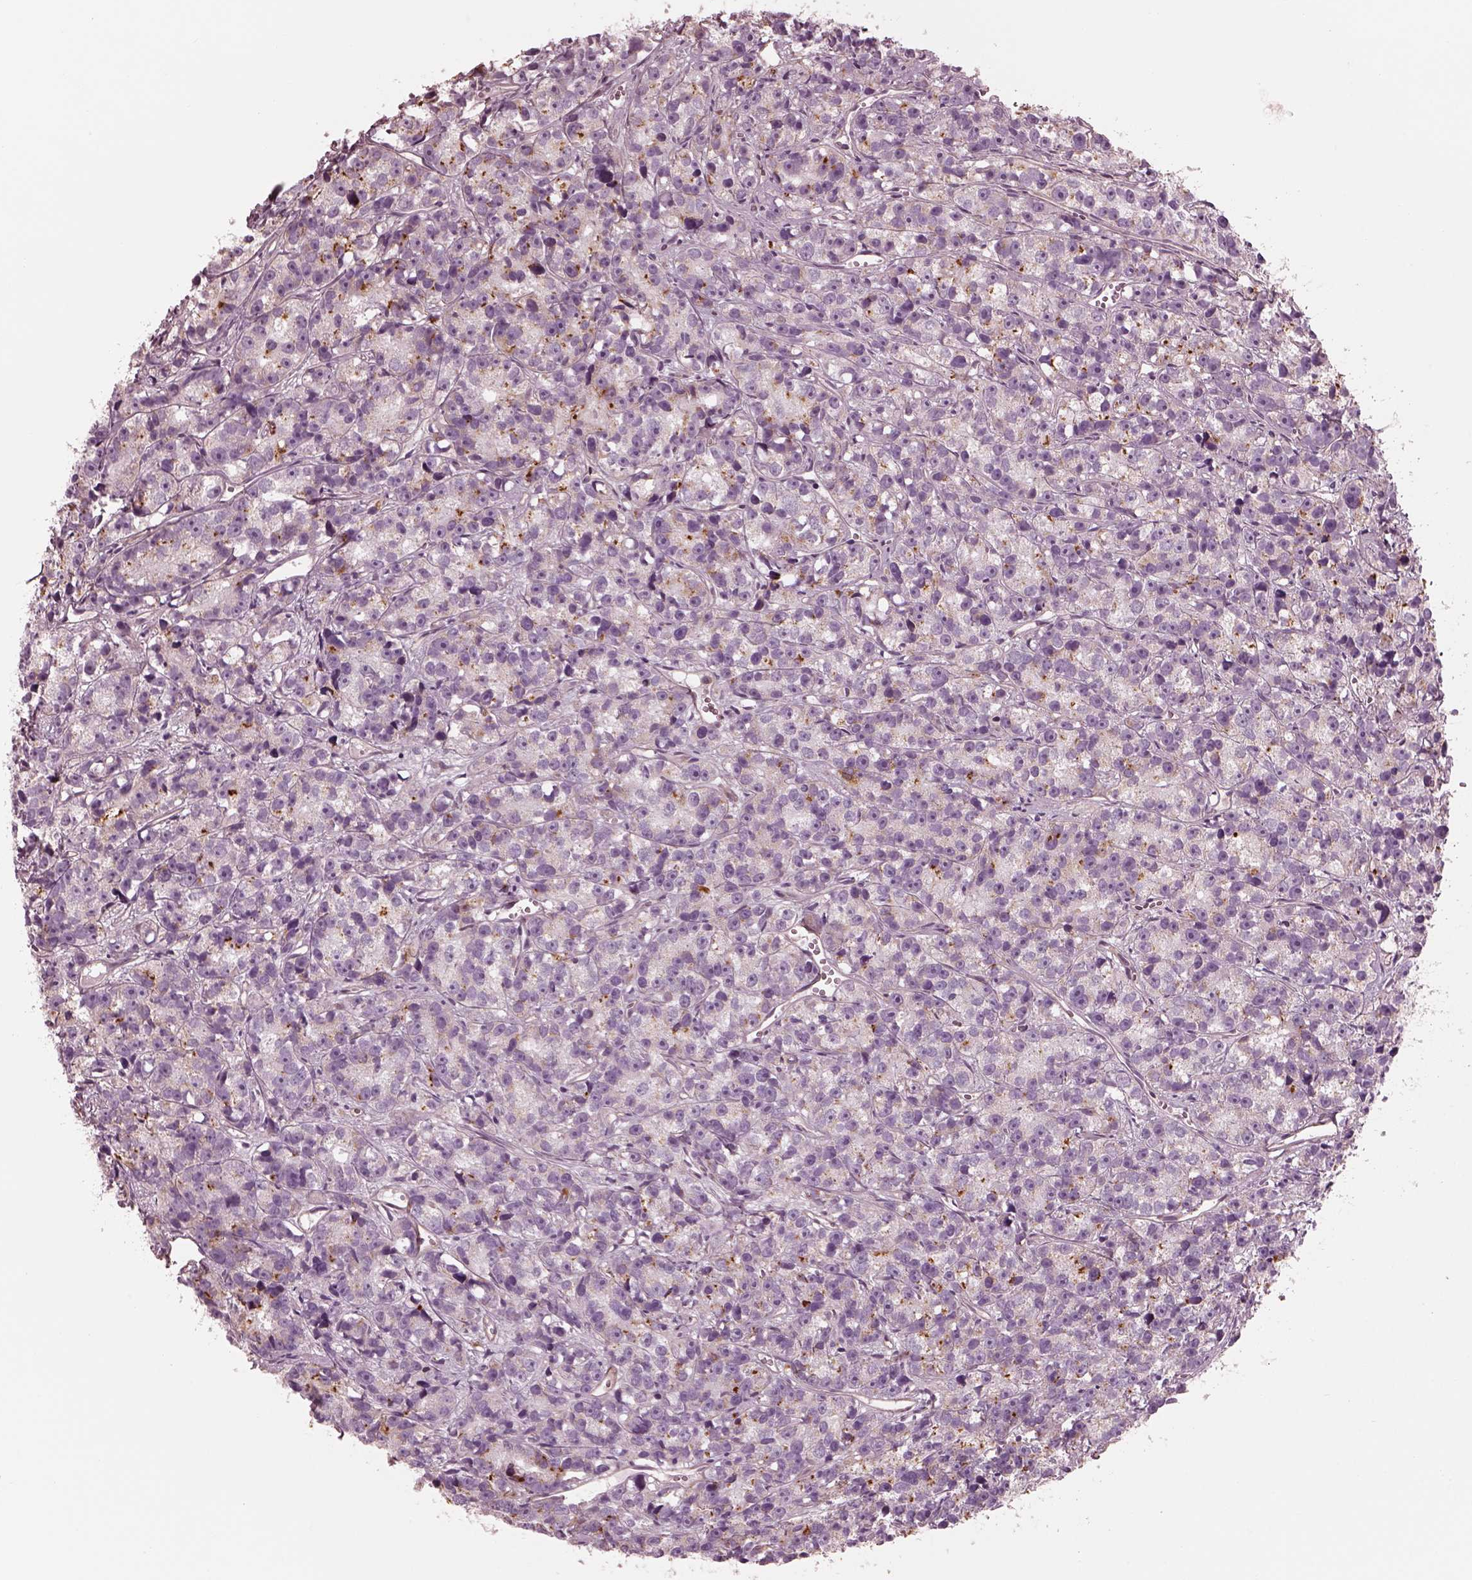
{"staining": {"intensity": "strong", "quantity": "<25%", "location": "cytoplasmic/membranous"}, "tissue": "prostate cancer", "cell_type": "Tumor cells", "image_type": "cancer", "snomed": [{"axis": "morphology", "description": "Adenocarcinoma, High grade"}, {"axis": "topography", "description": "Prostate"}], "caption": "Protein staining exhibits strong cytoplasmic/membranous staining in about <25% of tumor cells in high-grade adenocarcinoma (prostate).", "gene": "ELAPOR1", "patient": {"sex": "male", "age": 77}}